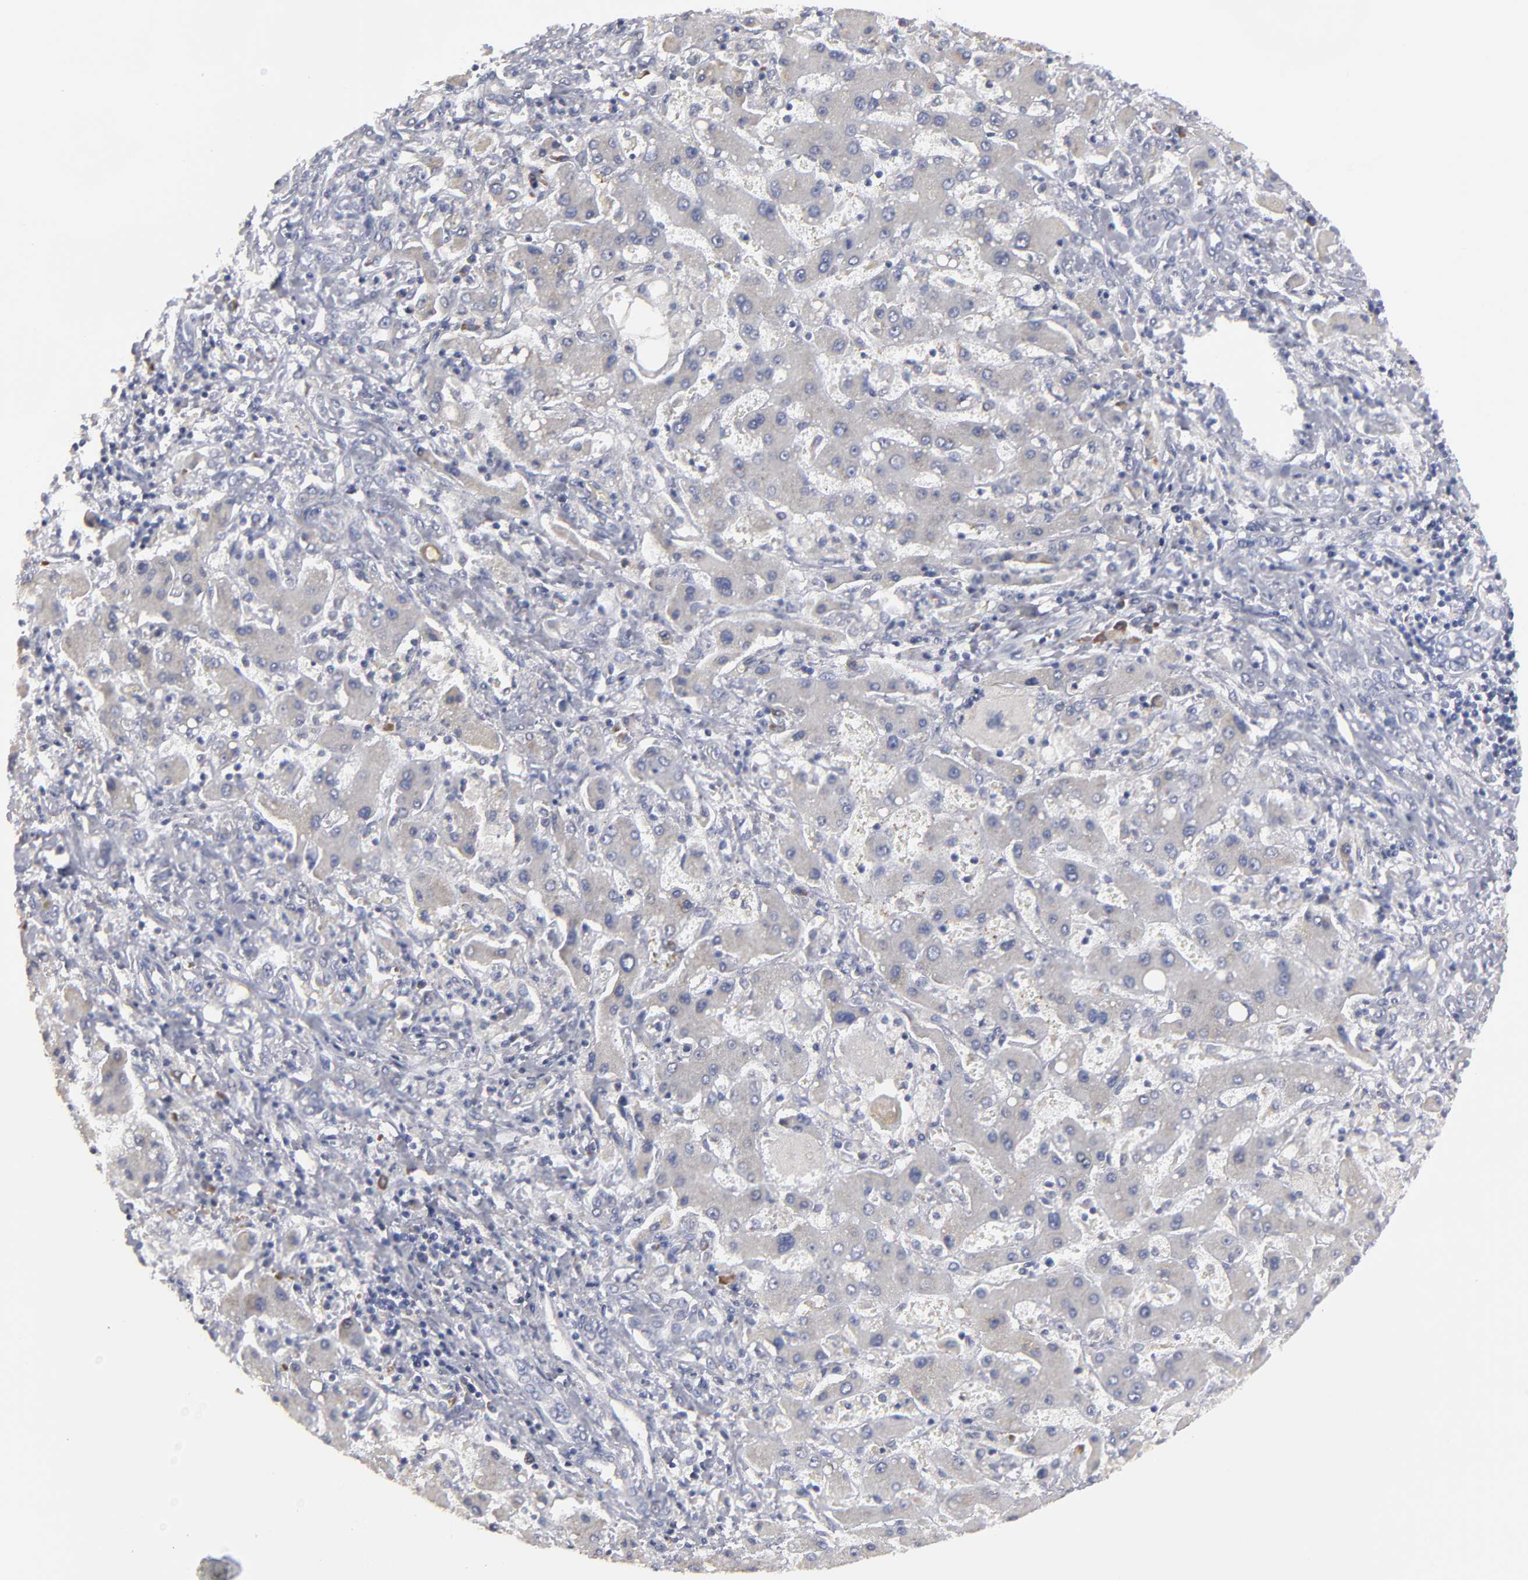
{"staining": {"intensity": "weak", "quantity": ">75%", "location": "cytoplasmic/membranous"}, "tissue": "liver cancer", "cell_type": "Tumor cells", "image_type": "cancer", "snomed": [{"axis": "morphology", "description": "Cholangiocarcinoma"}, {"axis": "topography", "description": "Liver"}], "caption": "Immunohistochemistry histopathology image of neoplastic tissue: cholangiocarcinoma (liver) stained using IHC demonstrates low levels of weak protein expression localized specifically in the cytoplasmic/membranous of tumor cells, appearing as a cytoplasmic/membranous brown color.", "gene": "CCDC80", "patient": {"sex": "male", "age": 50}}